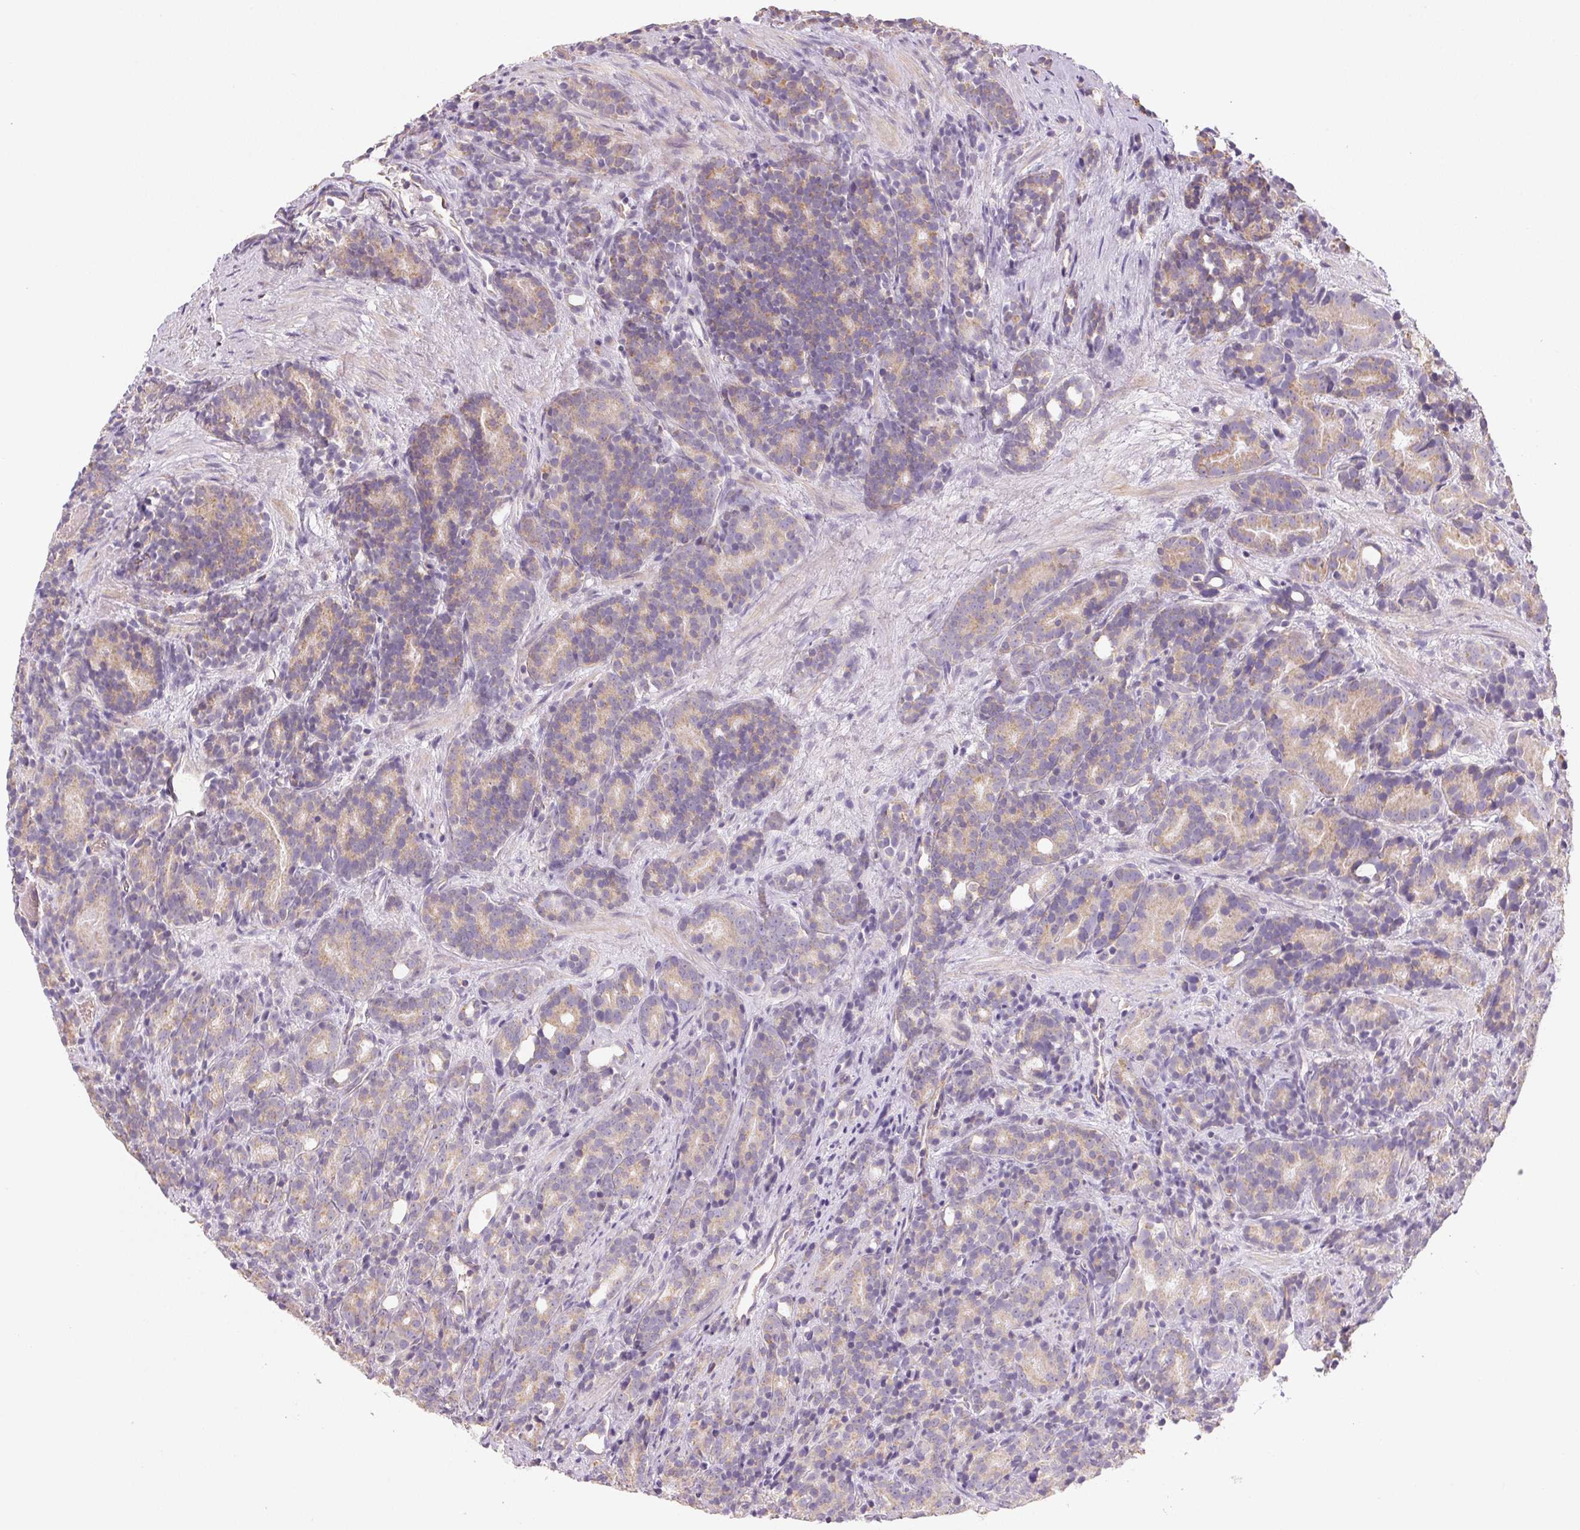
{"staining": {"intensity": "moderate", "quantity": ">75%", "location": "cytoplasmic/membranous"}, "tissue": "prostate cancer", "cell_type": "Tumor cells", "image_type": "cancer", "snomed": [{"axis": "morphology", "description": "Adenocarcinoma, High grade"}, {"axis": "topography", "description": "Prostate"}], "caption": "Immunohistochemistry (IHC) photomicrograph of neoplastic tissue: prostate cancer (high-grade adenocarcinoma) stained using immunohistochemistry (IHC) reveals medium levels of moderate protein expression localized specifically in the cytoplasmic/membranous of tumor cells, appearing as a cytoplasmic/membranous brown color.", "gene": "SMYD1", "patient": {"sex": "male", "age": 84}}